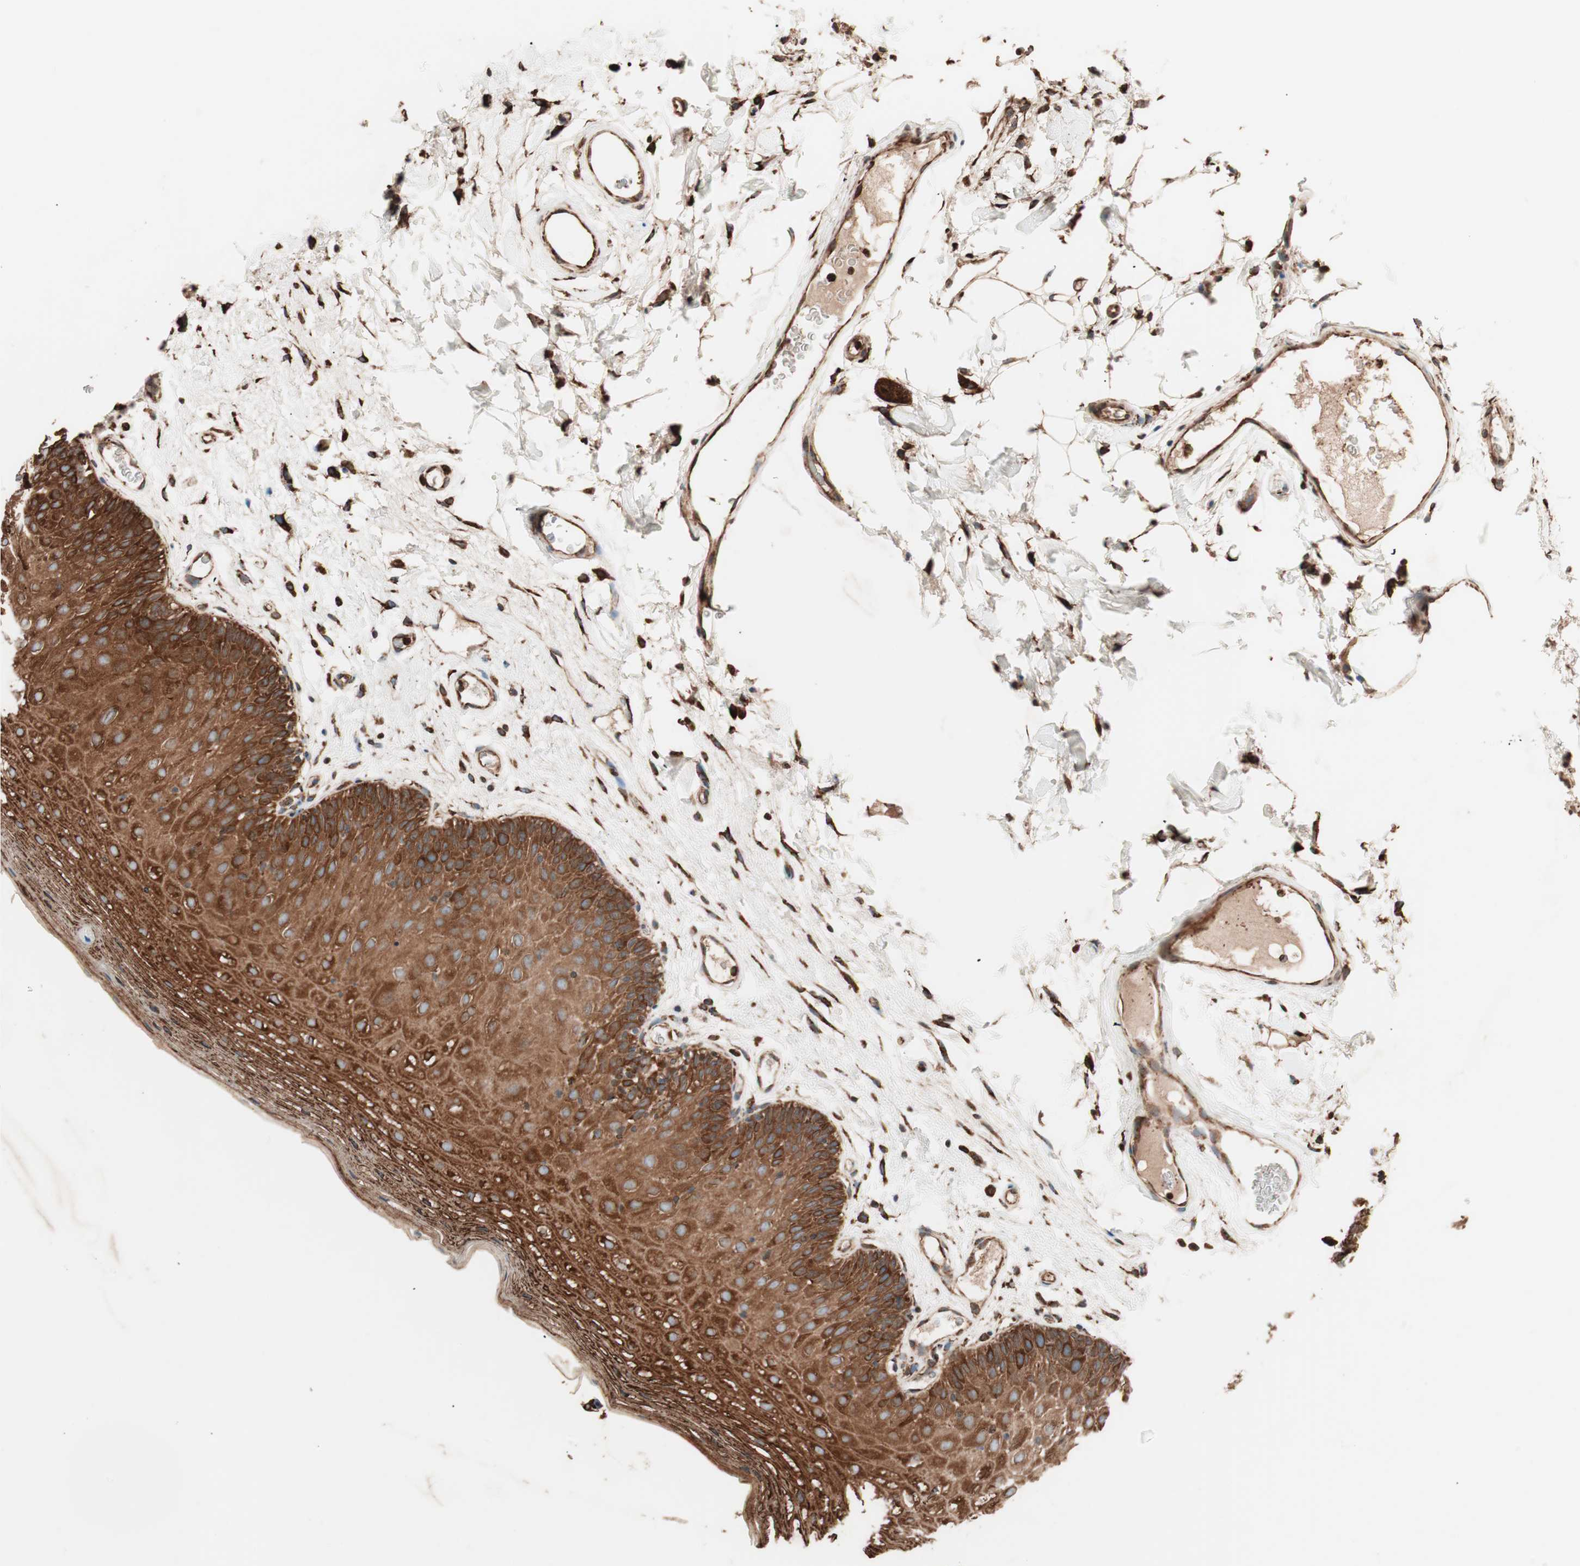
{"staining": {"intensity": "strong", "quantity": ">75%", "location": "cytoplasmic/membranous"}, "tissue": "oral mucosa", "cell_type": "Squamous epithelial cells", "image_type": "normal", "snomed": [{"axis": "morphology", "description": "Normal tissue, NOS"}, {"axis": "morphology", "description": "Squamous cell carcinoma, NOS"}, {"axis": "topography", "description": "Skeletal muscle"}, {"axis": "topography", "description": "Oral tissue"}], "caption": "Immunohistochemical staining of unremarkable human oral mucosa demonstrates >75% levels of strong cytoplasmic/membranous protein expression in about >75% of squamous epithelial cells. The staining is performed using DAB brown chromogen to label protein expression. The nuclei are counter-stained blue using hematoxylin.", "gene": "VEGFA", "patient": {"sex": "male", "age": 71}}